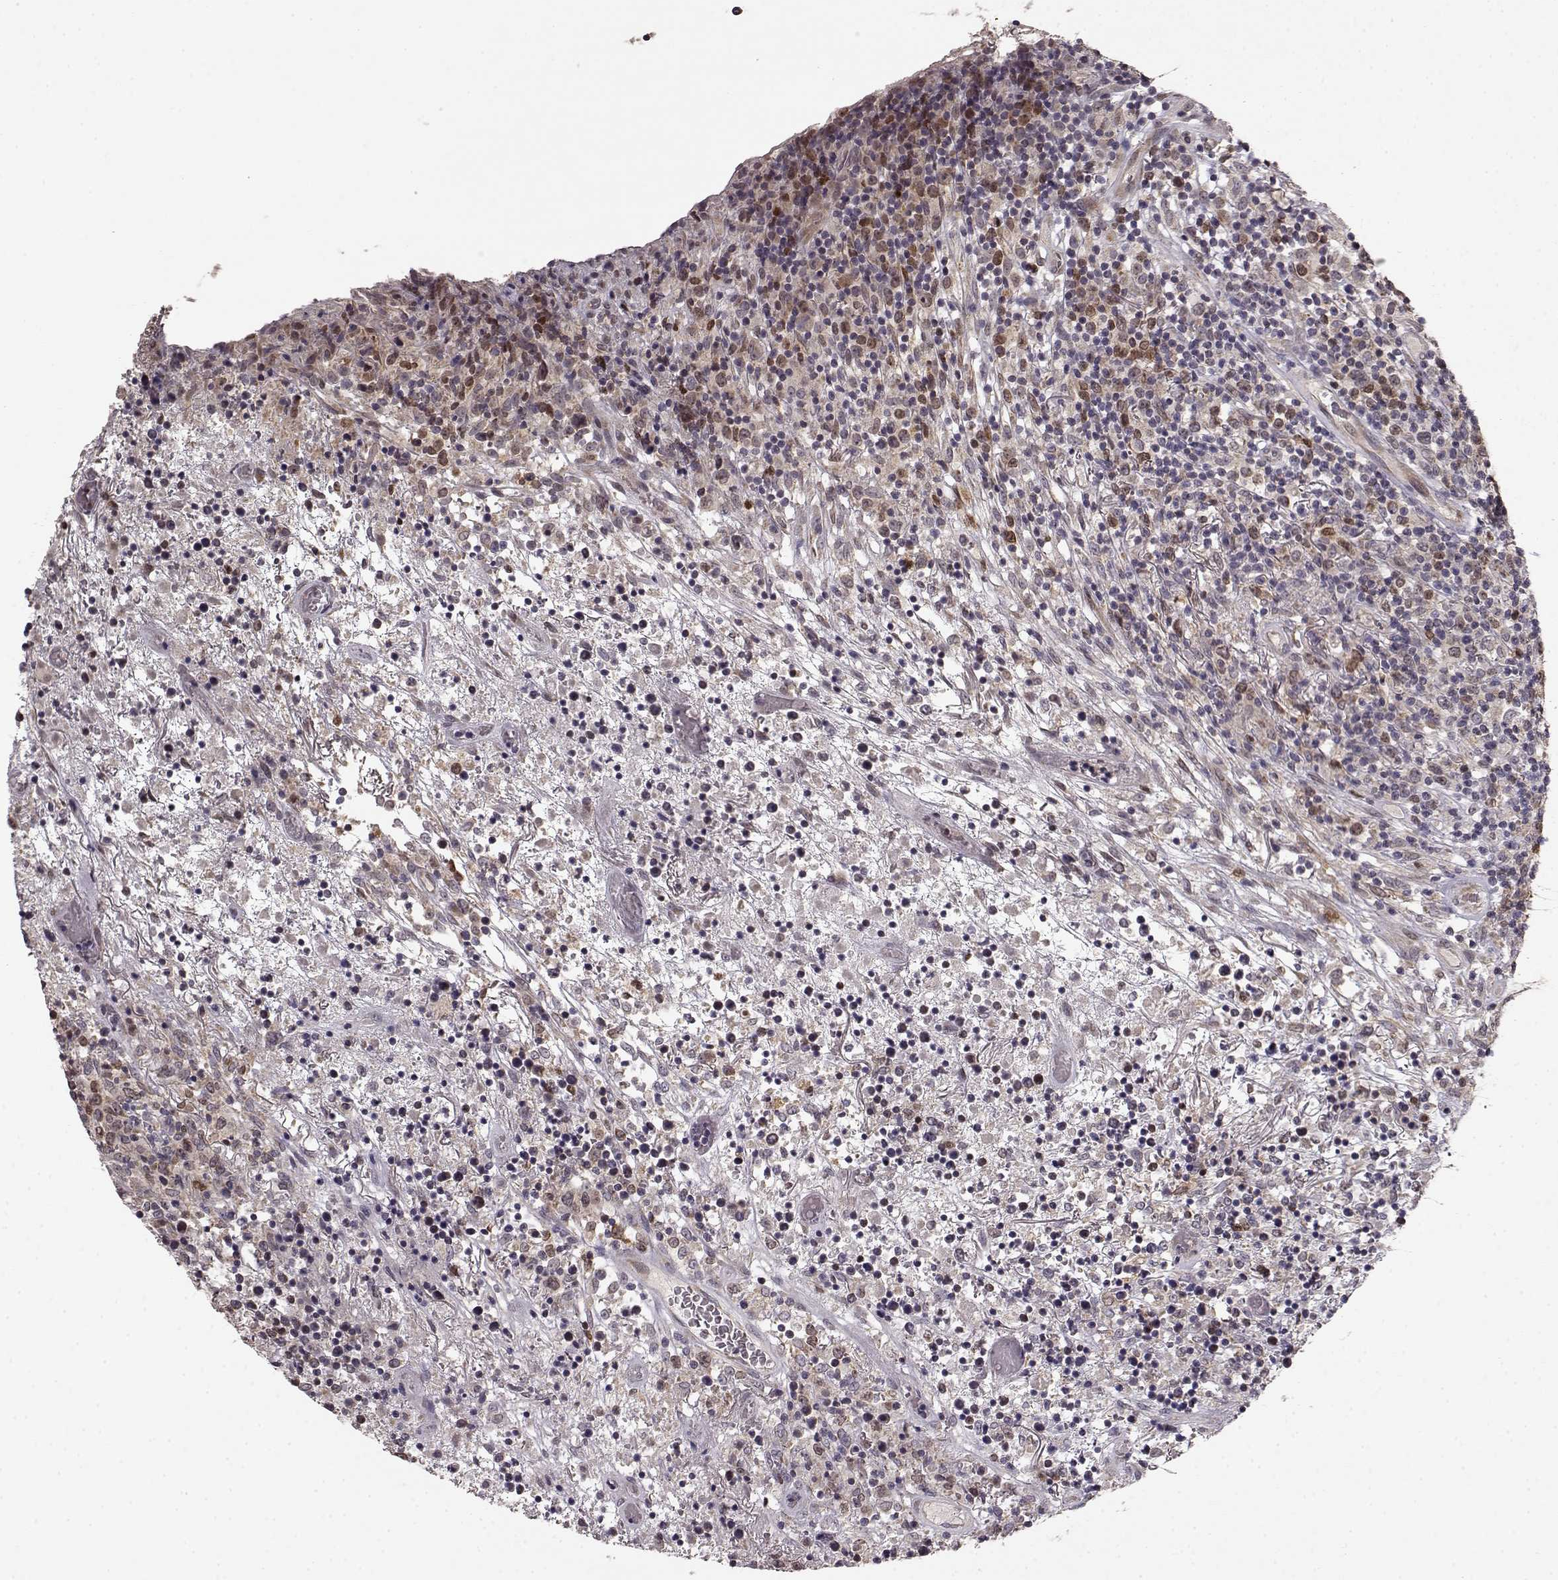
{"staining": {"intensity": "moderate", "quantity": "<25%", "location": "nuclear"}, "tissue": "lymphoma", "cell_type": "Tumor cells", "image_type": "cancer", "snomed": [{"axis": "morphology", "description": "Malignant lymphoma, non-Hodgkin's type, High grade"}, {"axis": "topography", "description": "Lung"}], "caption": "Immunohistochemical staining of high-grade malignant lymphoma, non-Hodgkin's type shows low levels of moderate nuclear protein expression in approximately <25% of tumor cells.", "gene": "BACH2", "patient": {"sex": "male", "age": 79}}